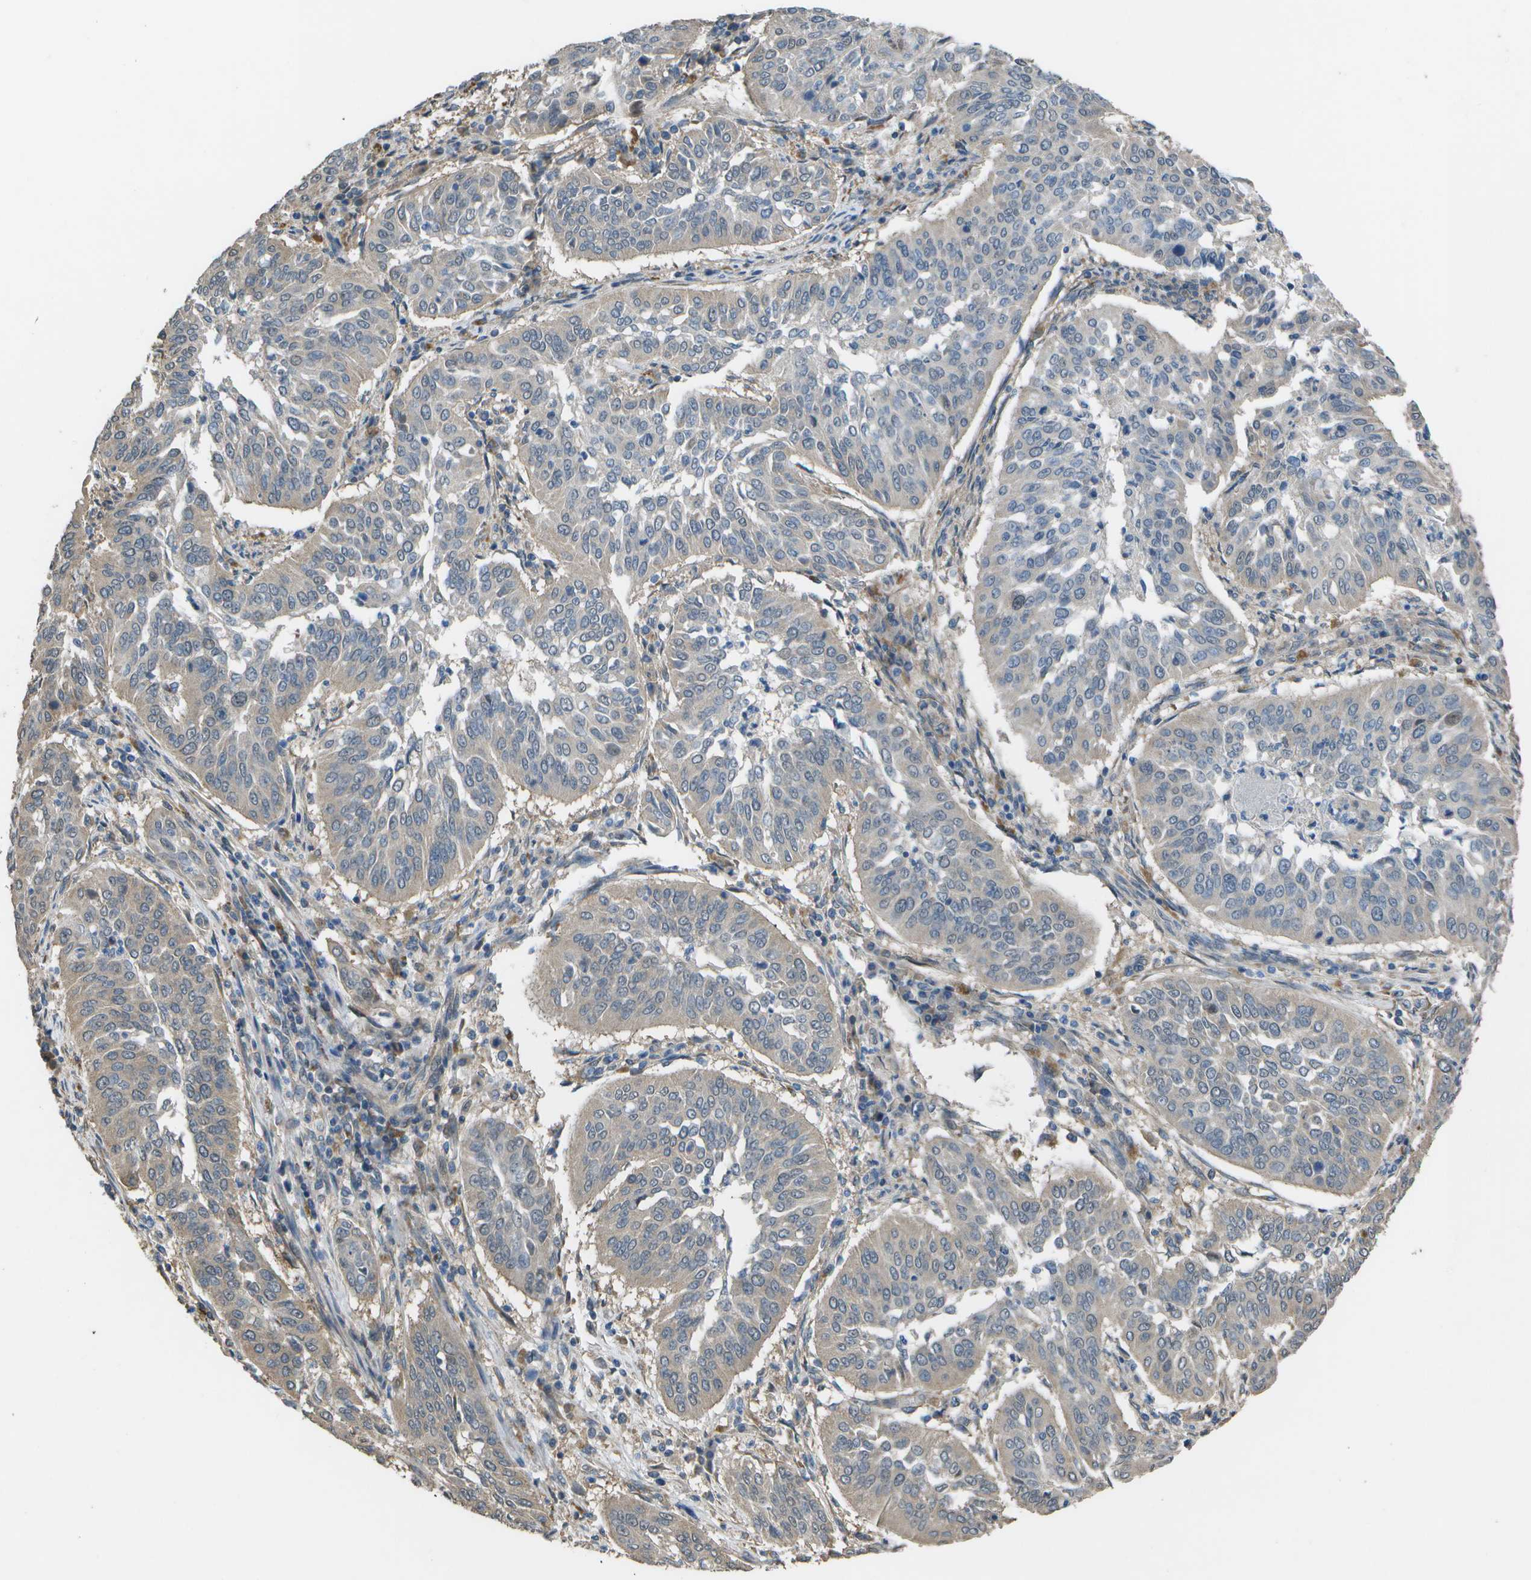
{"staining": {"intensity": "weak", "quantity": "<25%", "location": "cytoplasmic/membranous"}, "tissue": "cervical cancer", "cell_type": "Tumor cells", "image_type": "cancer", "snomed": [{"axis": "morphology", "description": "Normal tissue, NOS"}, {"axis": "morphology", "description": "Squamous cell carcinoma, NOS"}, {"axis": "topography", "description": "Cervix"}], "caption": "DAB (3,3'-diaminobenzidine) immunohistochemical staining of cervical cancer reveals no significant positivity in tumor cells.", "gene": "CLNS1A", "patient": {"sex": "female", "age": 39}}